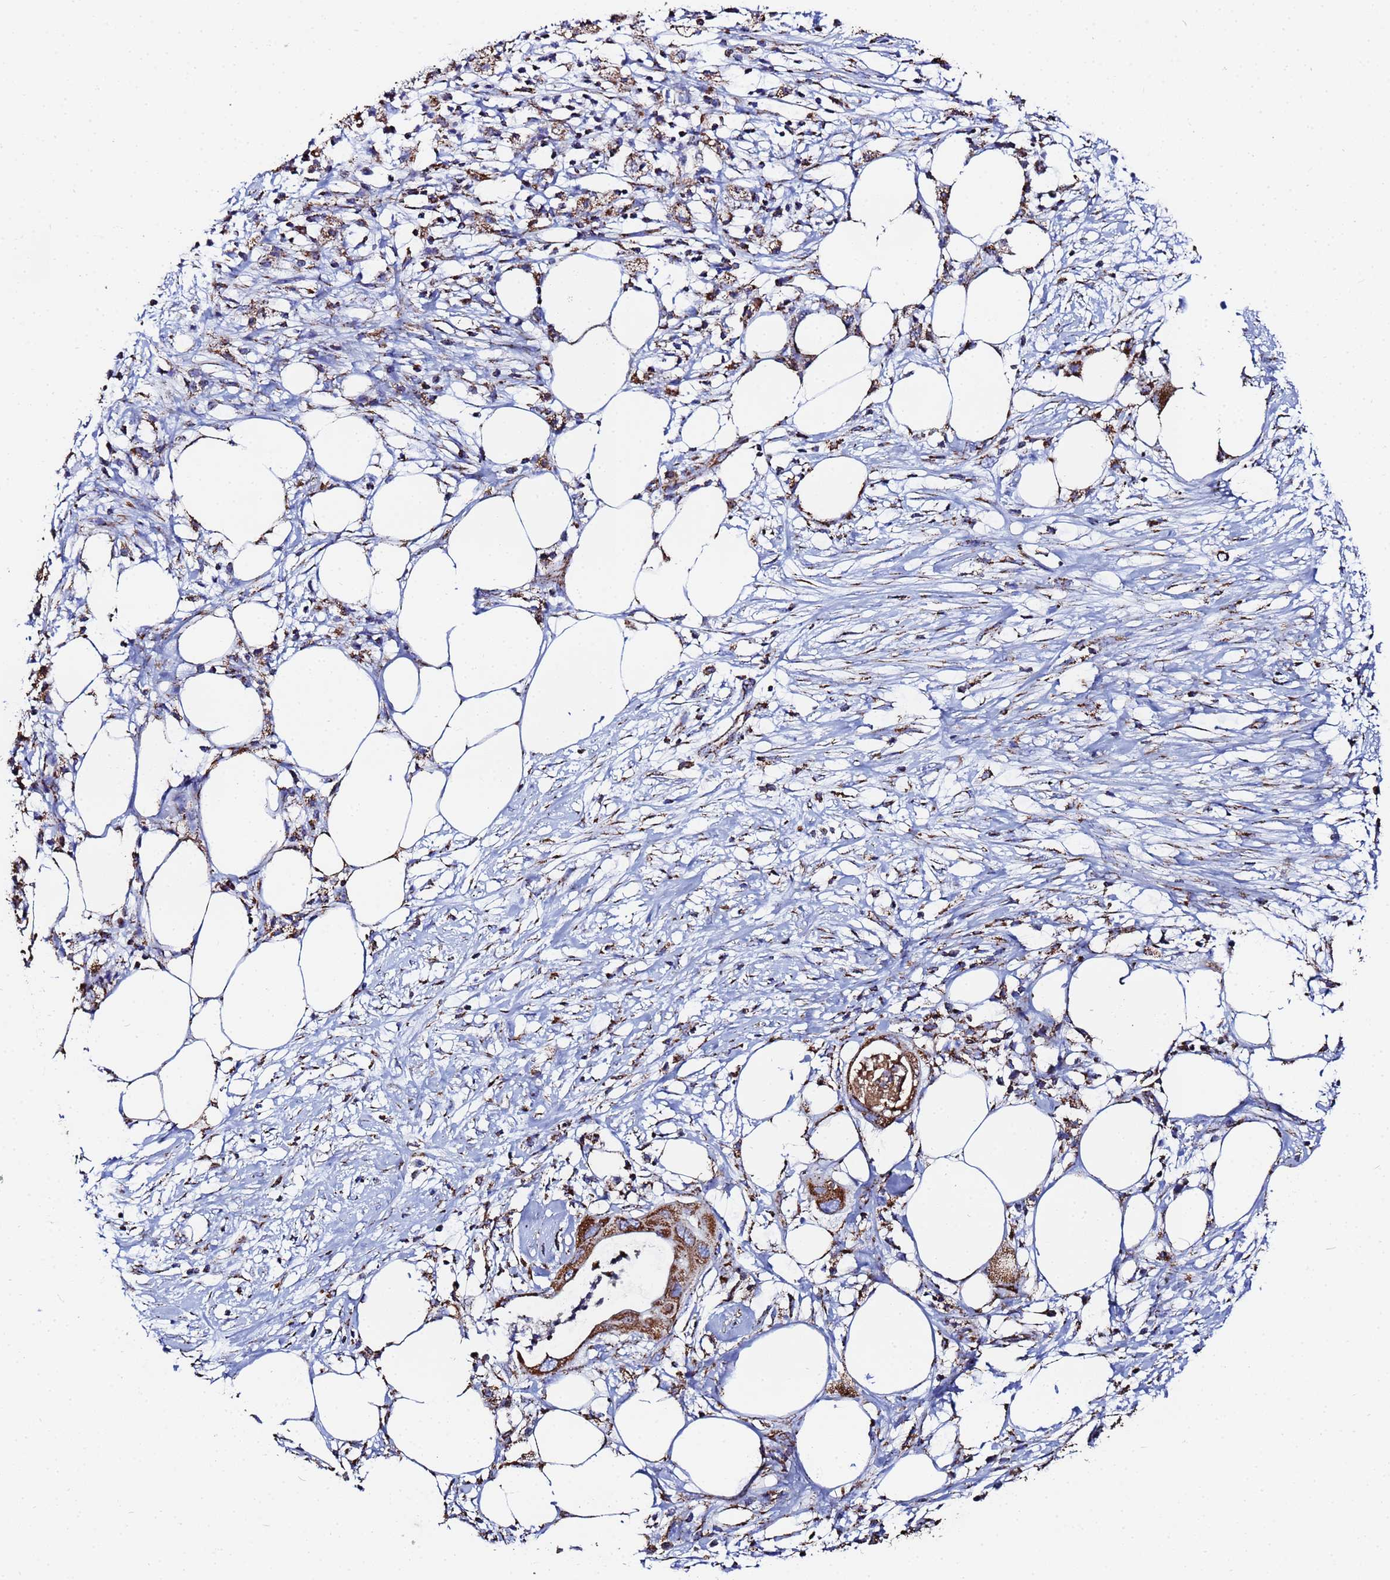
{"staining": {"intensity": "strong", "quantity": ">75%", "location": "cytoplasmic/membranous"}, "tissue": "pancreatic cancer", "cell_type": "Tumor cells", "image_type": "cancer", "snomed": [{"axis": "morphology", "description": "Adenocarcinoma, NOS"}, {"axis": "topography", "description": "Pancreas"}], "caption": "Strong cytoplasmic/membranous protein expression is present in approximately >75% of tumor cells in pancreatic adenocarcinoma.", "gene": "GLUD1", "patient": {"sex": "male", "age": 68}}